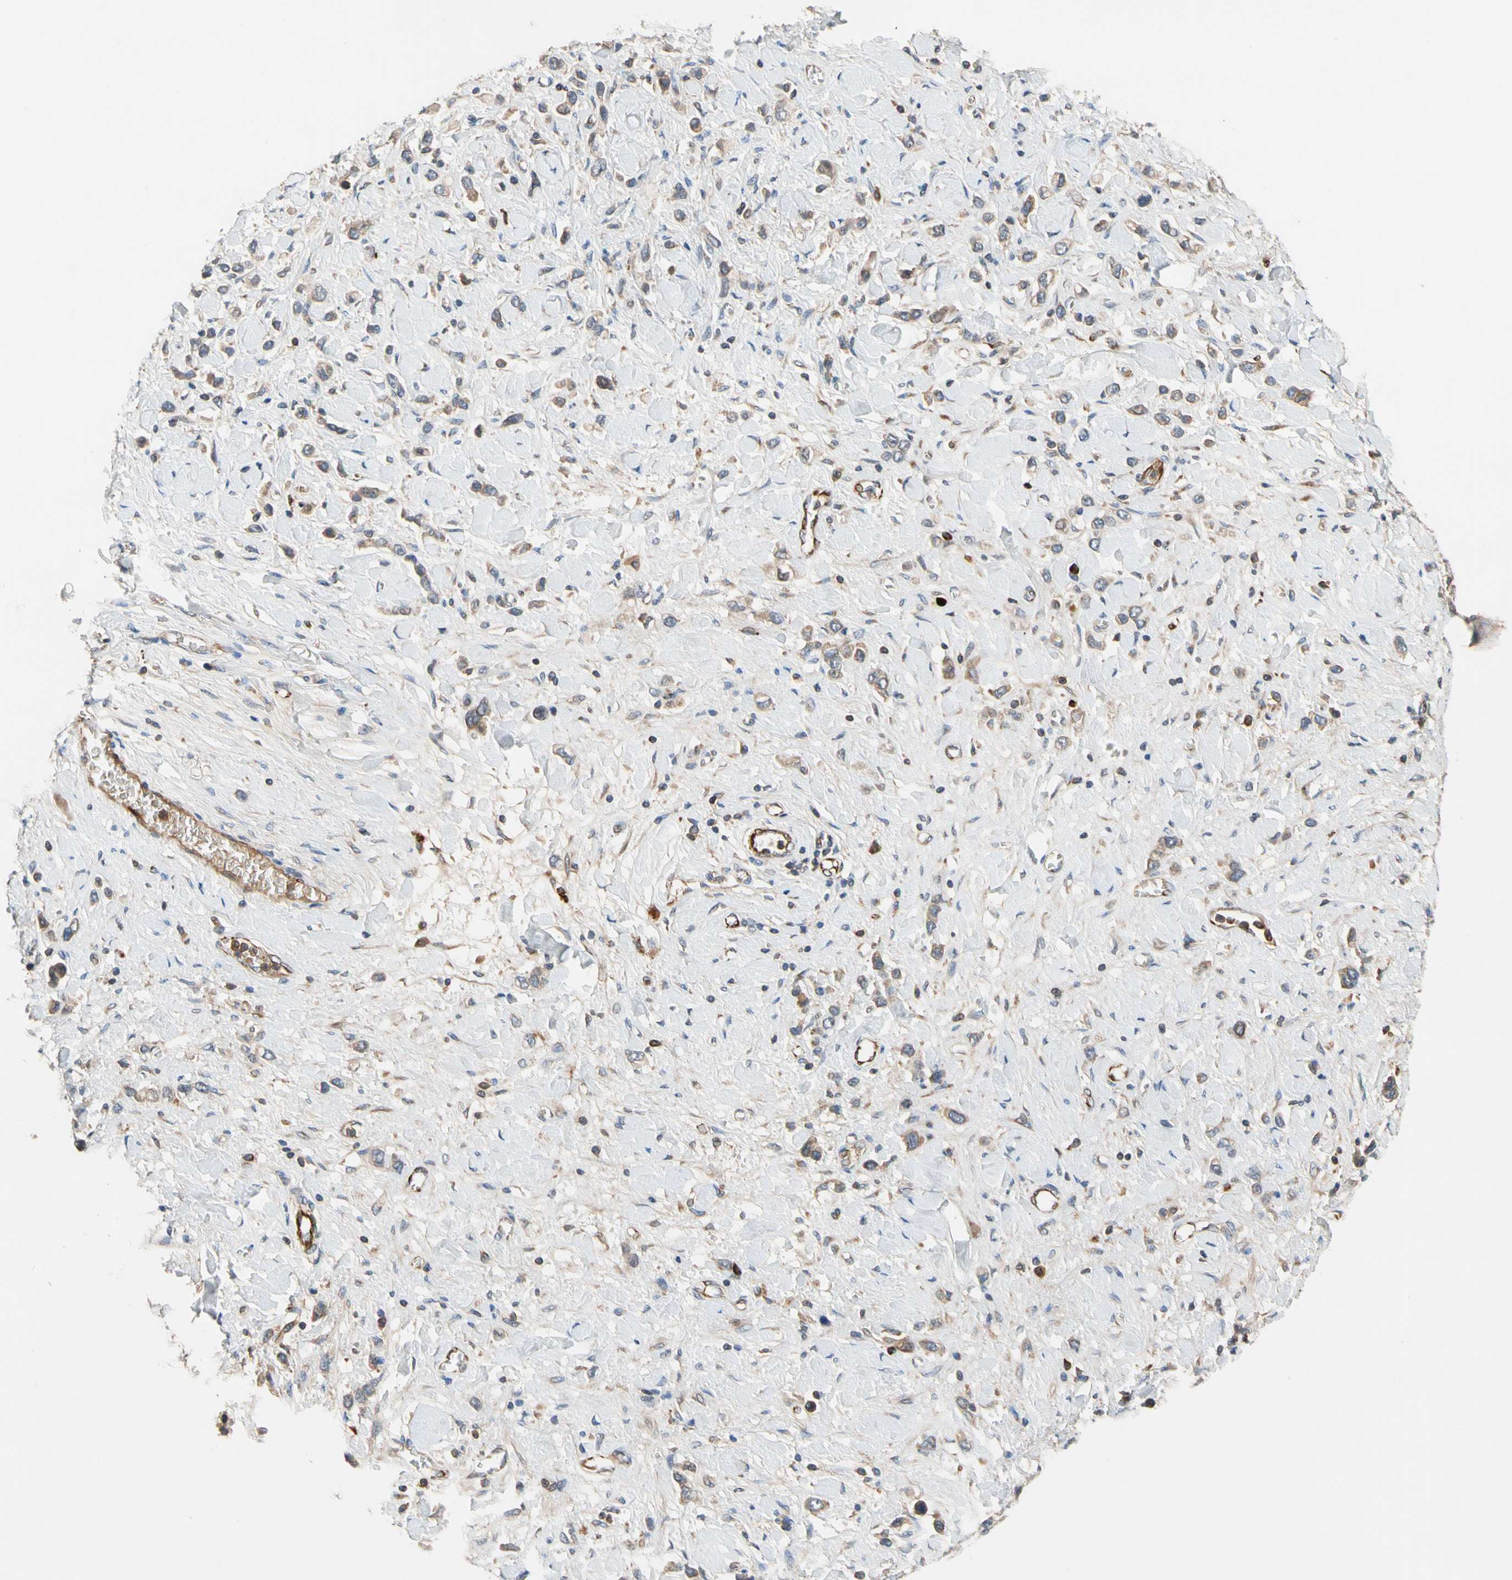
{"staining": {"intensity": "weak", "quantity": "25%-75%", "location": "cytoplasmic/membranous"}, "tissue": "stomach cancer", "cell_type": "Tumor cells", "image_type": "cancer", "snomed": [{"axis": "morphology", "description": "Normal tissue, NOS"}, {"axis": "morphology", "description": "Adenocarcinoma, NOS"}, {"axis": "topography", "description": "Stomach, upper"}, {"axis": "topography", "description": "Stomach"}], "caption": "This is a photomicrograph of immunohistochemistry (IHC) staining of stomach cancer, which shows weak staining in the cytoplasmic/membranous of tumor cells.", "gene": "FGD6", "patient": {"sex": "female", "age": 65}}